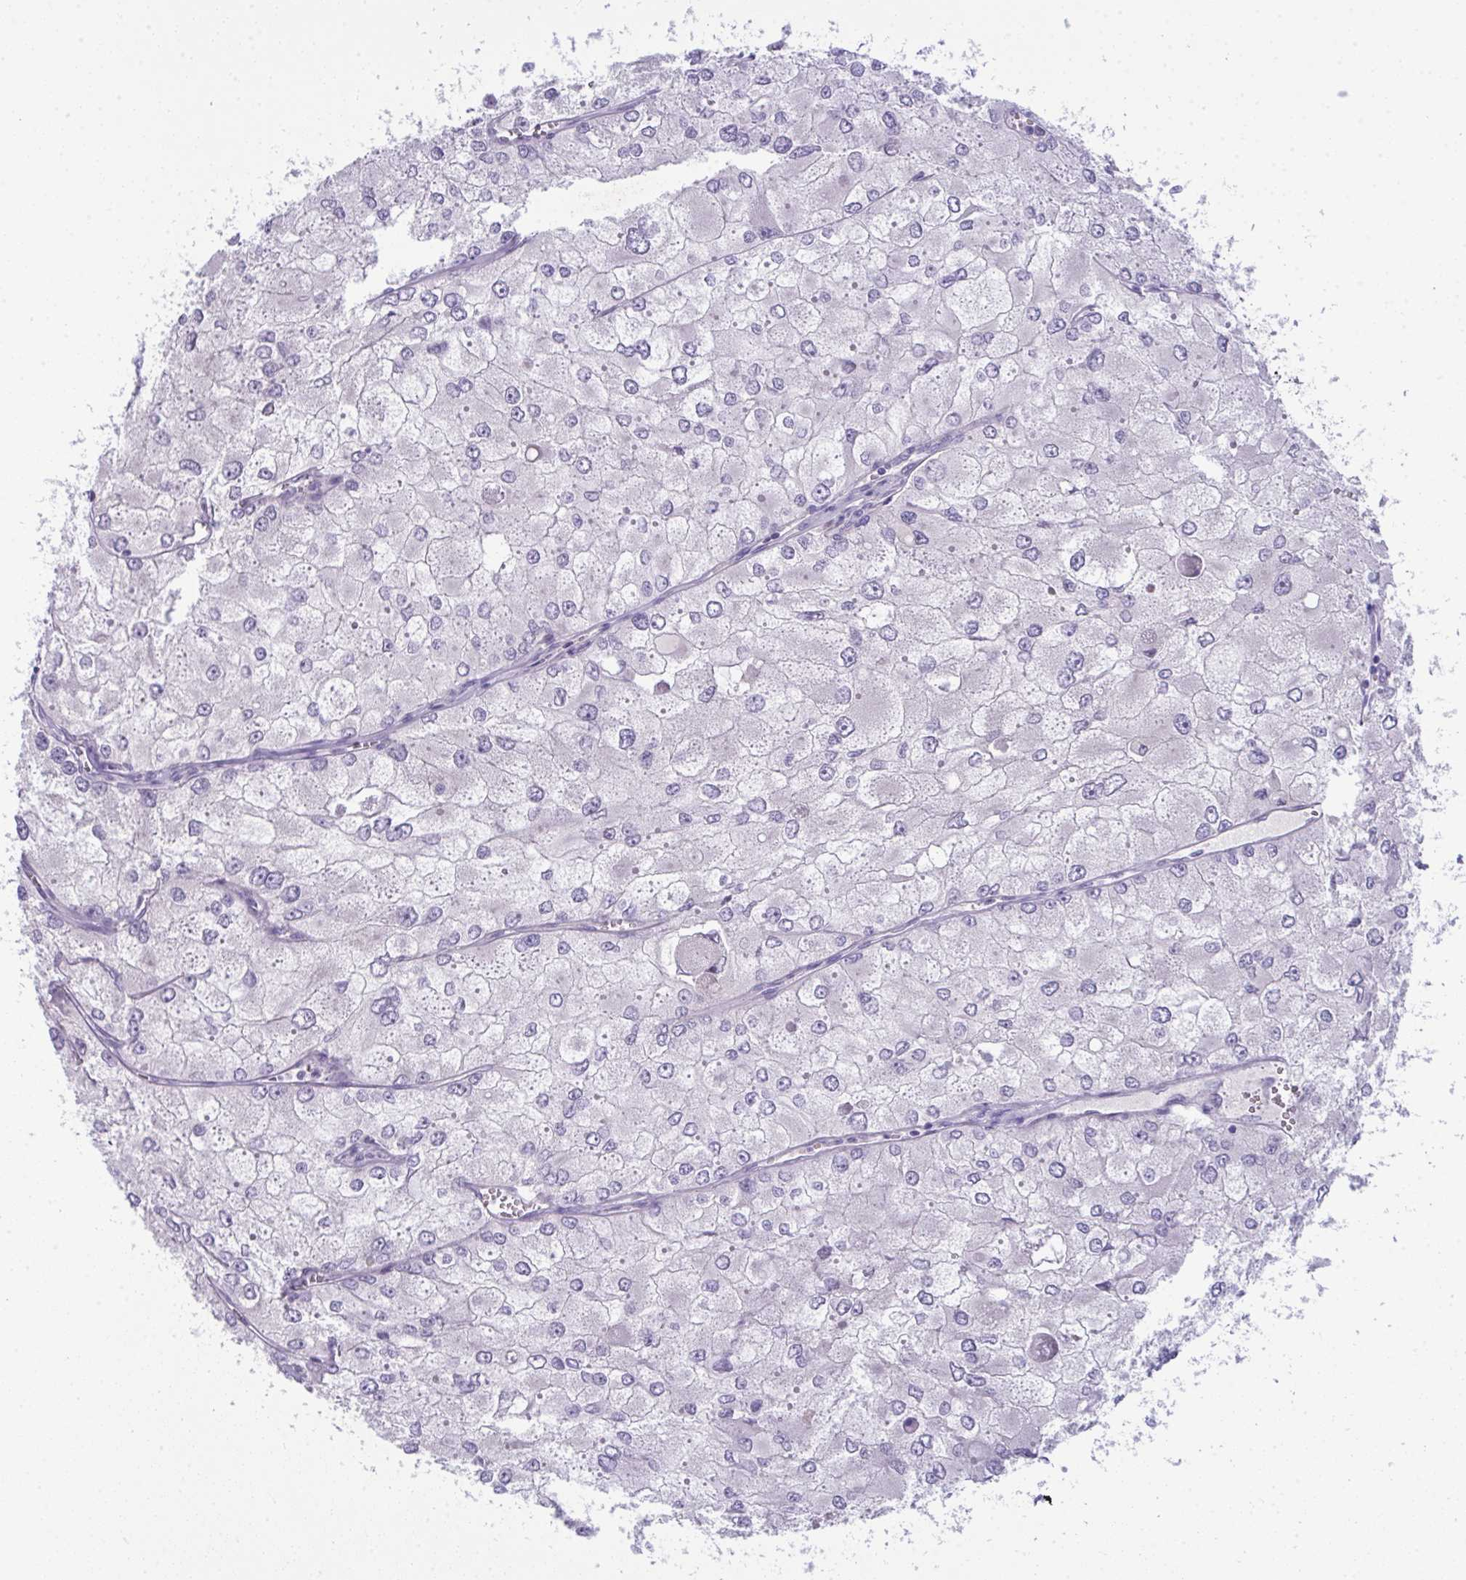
{"staining": {"intensity": "negative", "quantity": "none", "location": "none"}, "tissue": "renal cancer", "cell_type": "Tumor cells", "image_type": "cancer", "snomed": [{"axis": "morphology", "description": "Adenocarcinoma, NOS"}, {"axis": "topography", "description": "Kidney"}], "caption": "Adenocarcinoma (renal) stained for a protein using immunohistochemistry displays no expression tumor cells.", "gene": "SPTB", "patient": {"sex": "female", "age": 70}}